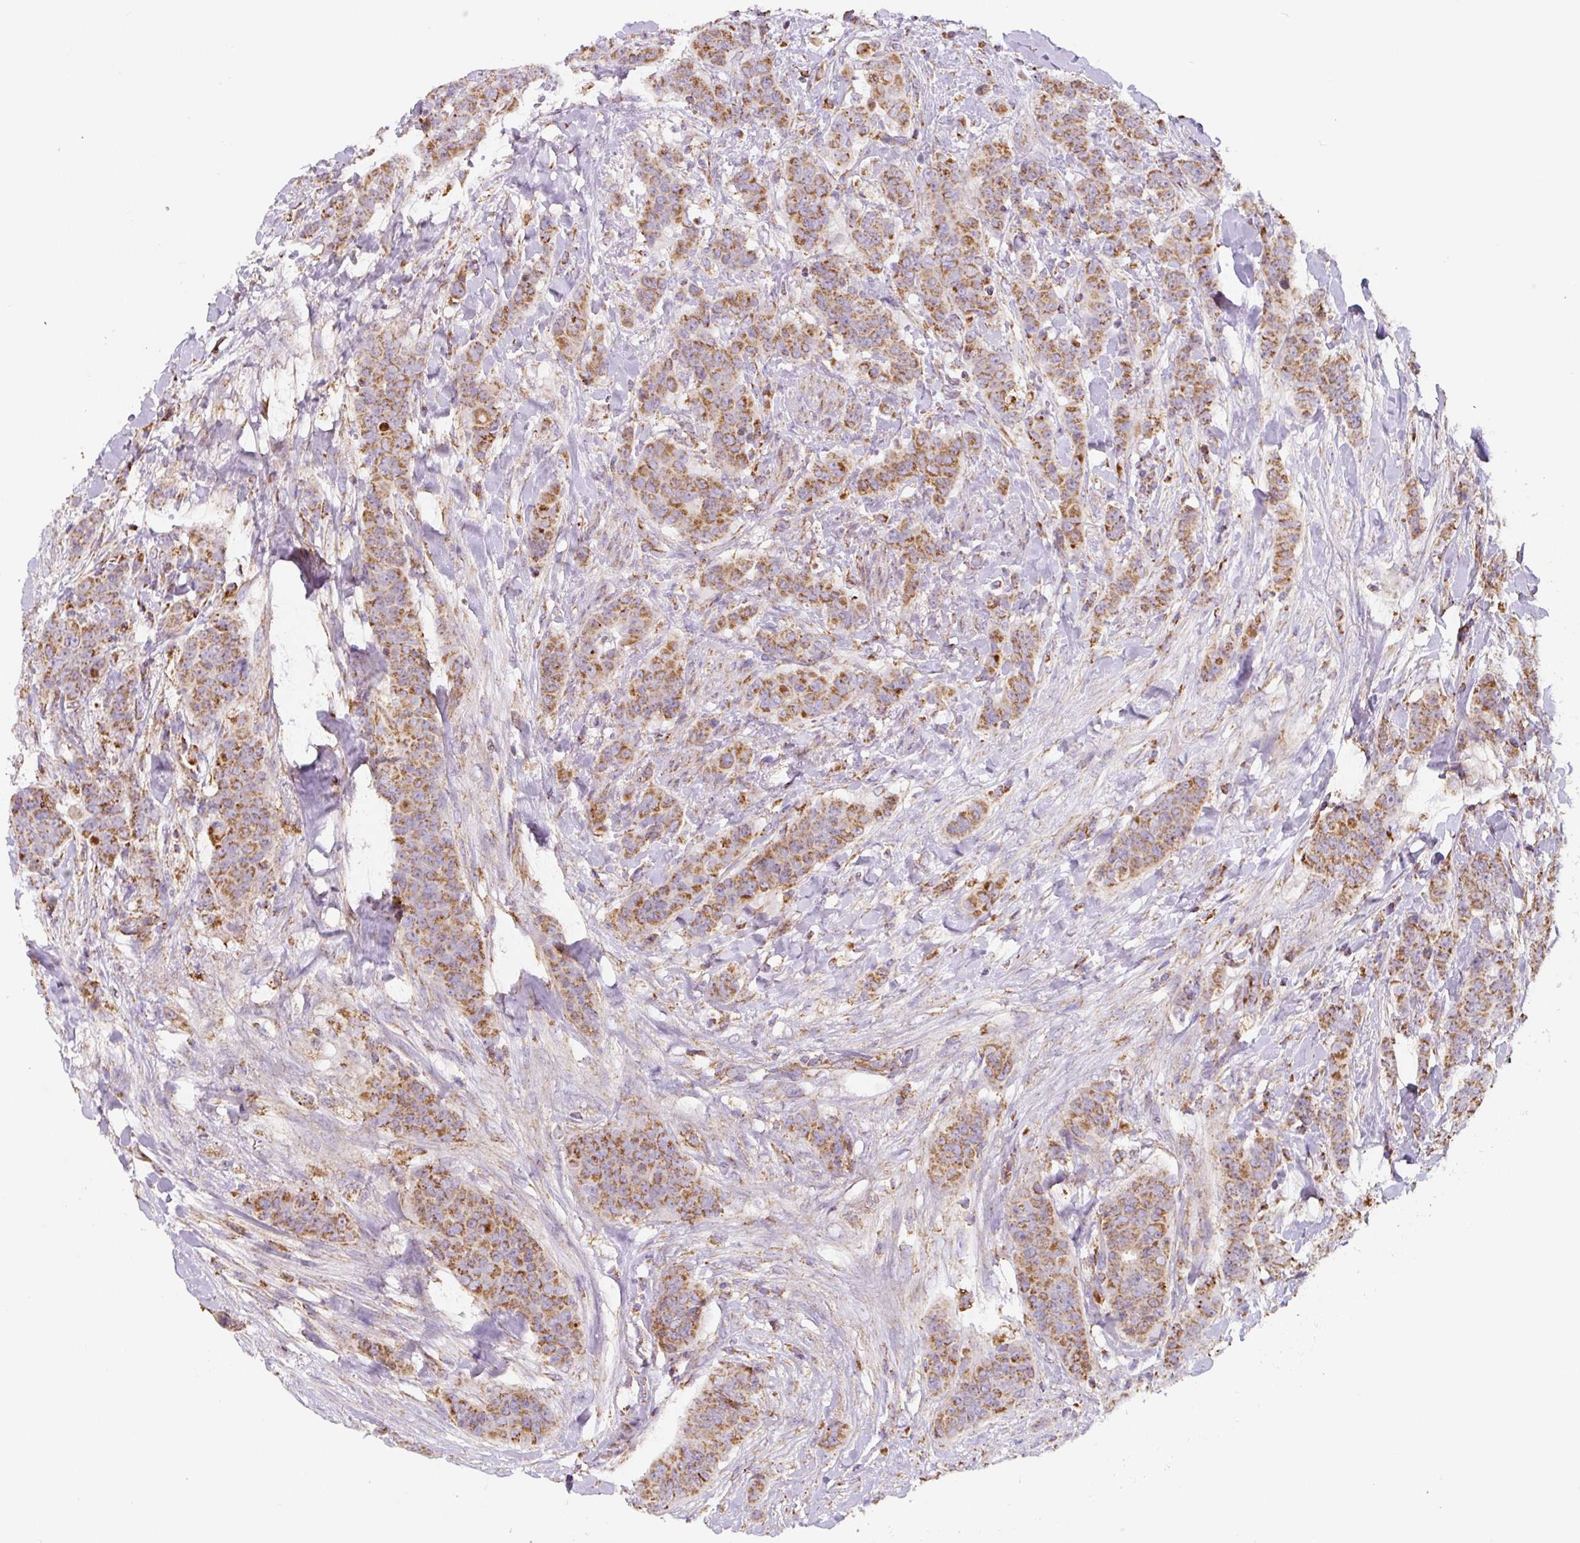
{"staining": {"intensity": "moderate", "quantity": ">75%", "location": "cytoplasmic/membranous"}, "tissue": "breast cancer", "cell_type": "Tumor cells", "image_type": "cancer", "snomed": [{"axis": "morphology", "description": "Duct carcinoma"}, {"axis": "topography", "description": "Breast"}], "caption": "Breast cancer (intraductal carcinoma) stained with IHC reveals moderate cytoplasmic/membranous expression in approximately >75% of tumor cells.", "gene": "MT-CO2", "patient": {"sex": "female", "age": 40}}